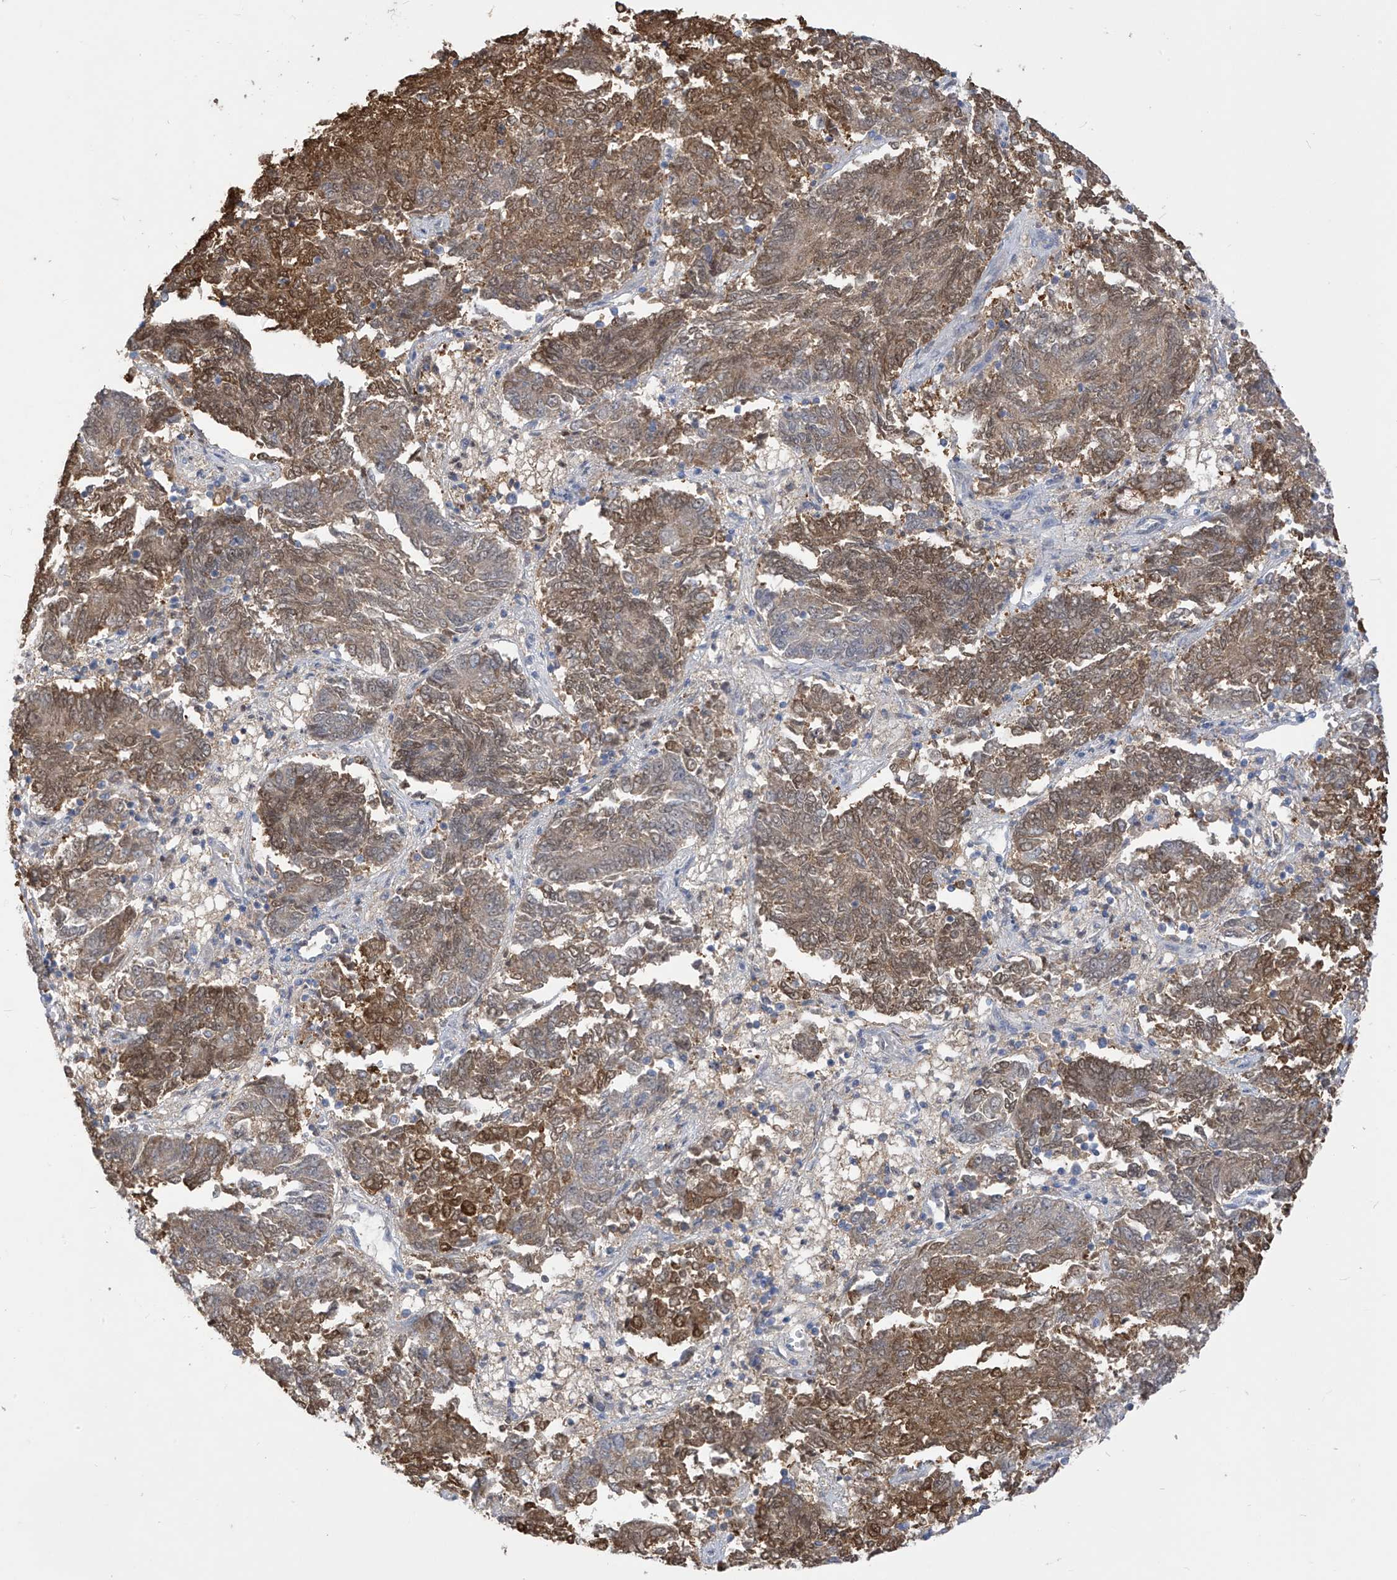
{"staining": {"intensity": "moderate", "quantity": ">75%", "location": "cytoplasmic/membranous,nuclear"}, "tissue": "endometrial cancer", "cell_type": "Tumor cells", "image_type": "cancer", "snomed": [{"axis": "morphology", "description": "Adenocarcinoma, NOS"}, {"axis": "topography", "description": "Endometrium"}], "caption": "Adenocarcinoma (endometrial) tissue exhibits moderate cytoplasmic/membranous and nuclear positivity in approximately >75% of tumor cells, visualized by immunohistochemistry. (IHC, brightfield microscopy, high magnification).", "gene": "IDH1", "patient": {"sex": "female", "age": 80}}